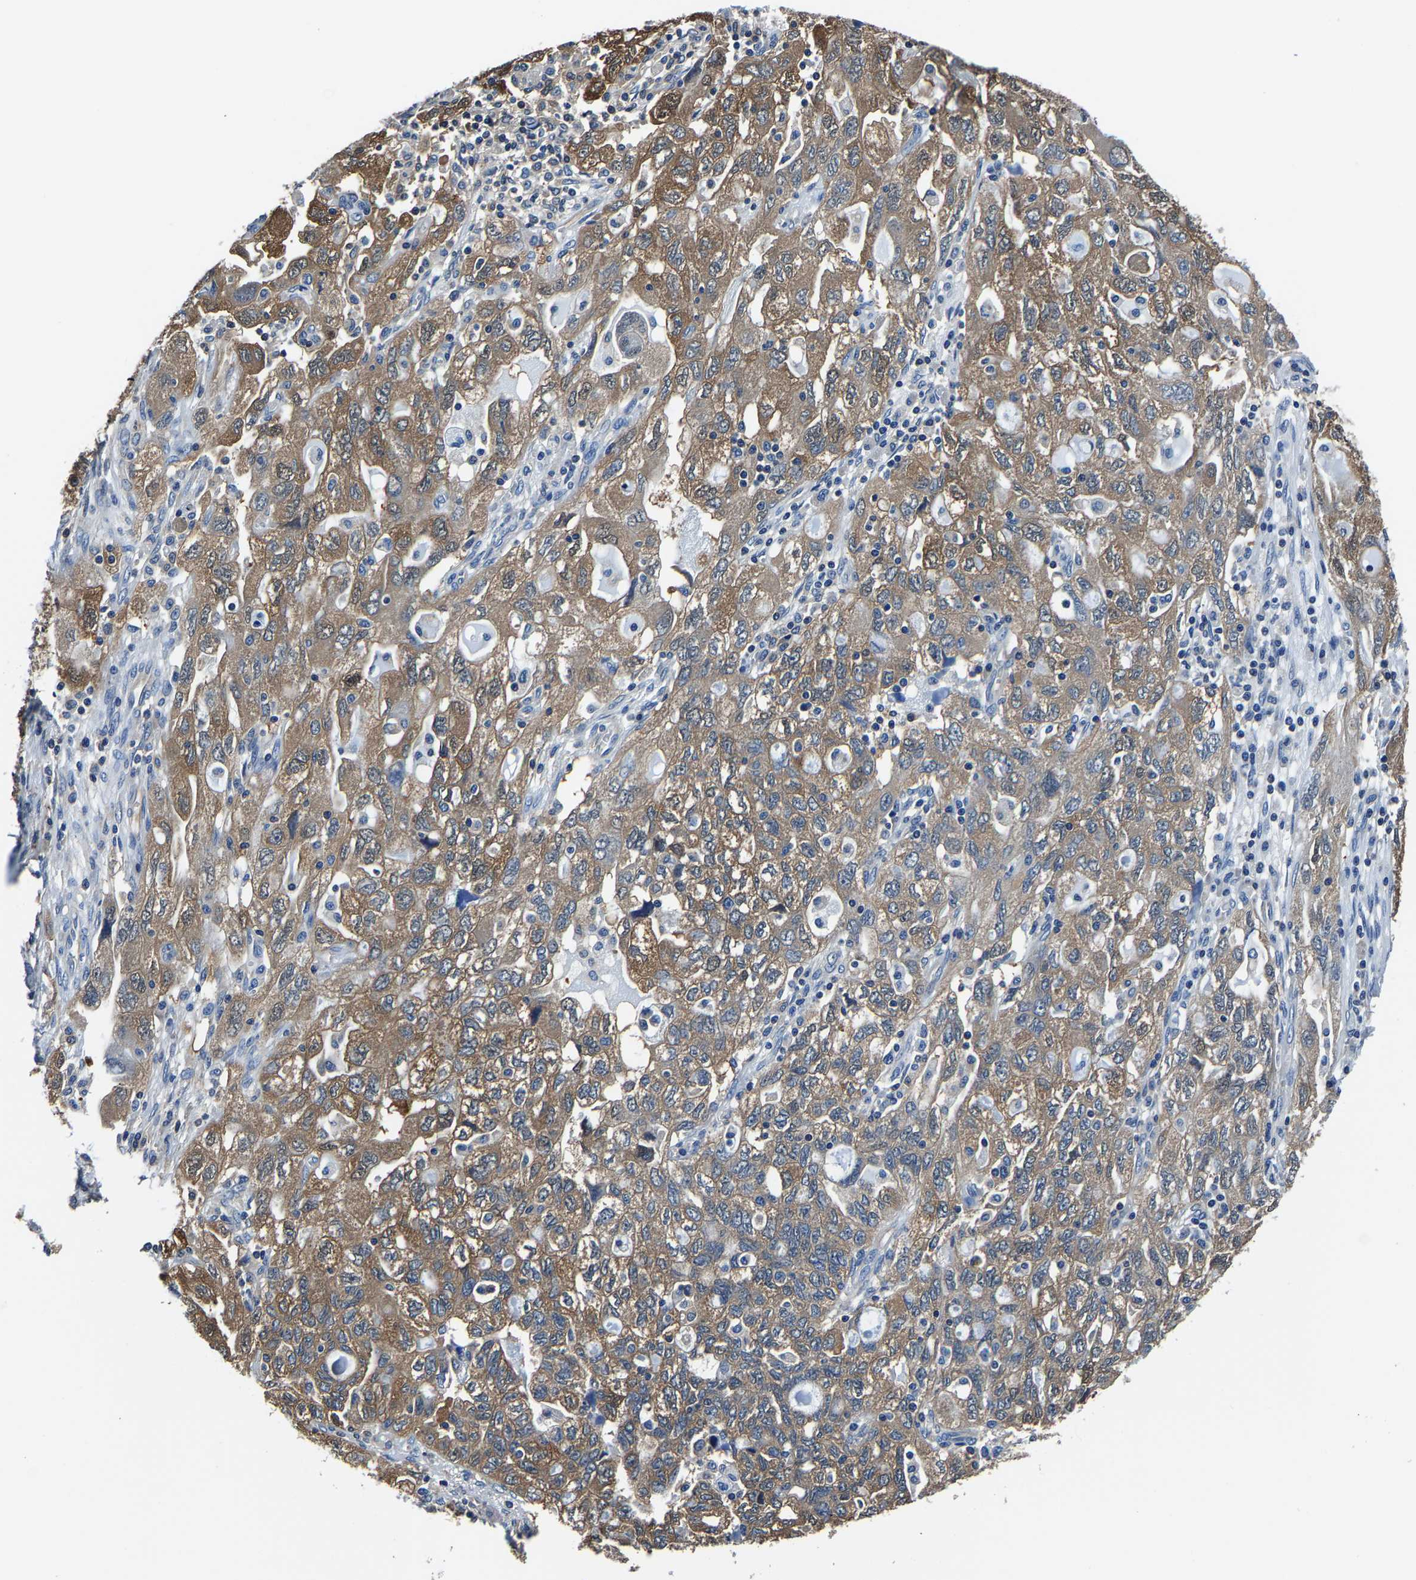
{"staining": {"intensity": "moderate", "quantity": "25%-75%", "location": "cytoplasmic/membranous"}, "tissue": "ovarian cancer", "cell_type": "Tumor cells", "image_type": "cancer", "snomed": [{"axis": "morphology", "description": "Carcinoma, NOS"}, {"axis": "morphology", "description": "Cystadenocarcinoma, serous, NOS"}, {"axis": "topography", "description": "Ovary"}], "caption": "A photomicrograph showing moderate cytoplasmic/membranous staining in approximately 25%-75% of tumor cells in ovarian cancer, as visualized by brown immunohistochemical staining.", "gene": "ALDOB", "patient": {"sex": "female", "age": 69}}